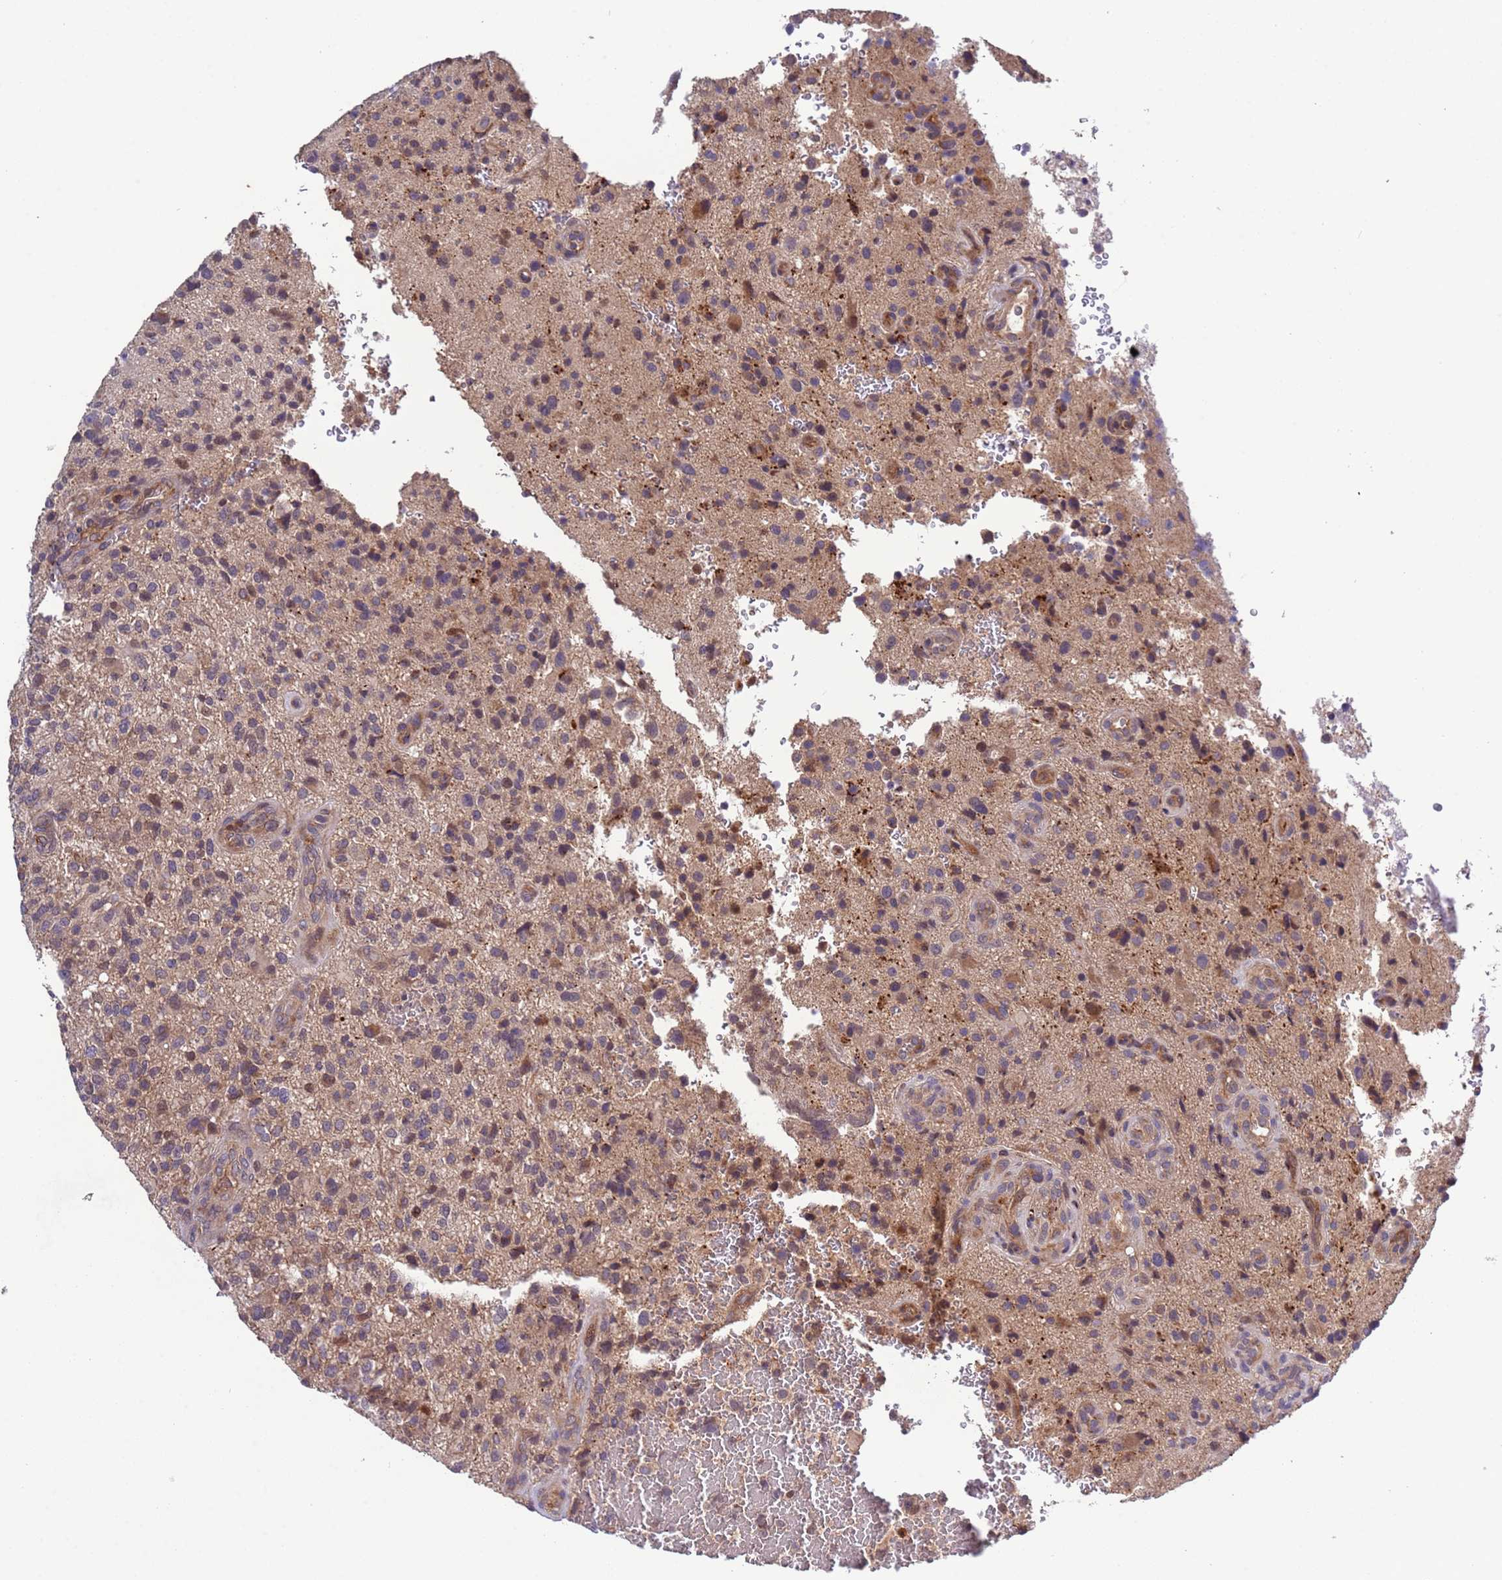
{"staining": {"intensity": "strong", "quantity": "<25%", "location": "cytoplasmic/membranous,nuclear"}, "tissue": "glioma", "cell_type": "Tumor cells", "image_type": "cancer", "snomed": [{"axis": "morphology", "description": "Glioma, malignant, High grade"}, {"axis": "topography", "description": "Brain"}], "caption": "Immunohistochemical staining of human malignant glioma (high-grade) displays medium levels of strong cytoplasmic/membranous and nuclear protein staining in about <25% of tumor cells.", "gene": "PARP16", "patient": {"sex": "male", "age": 47}}